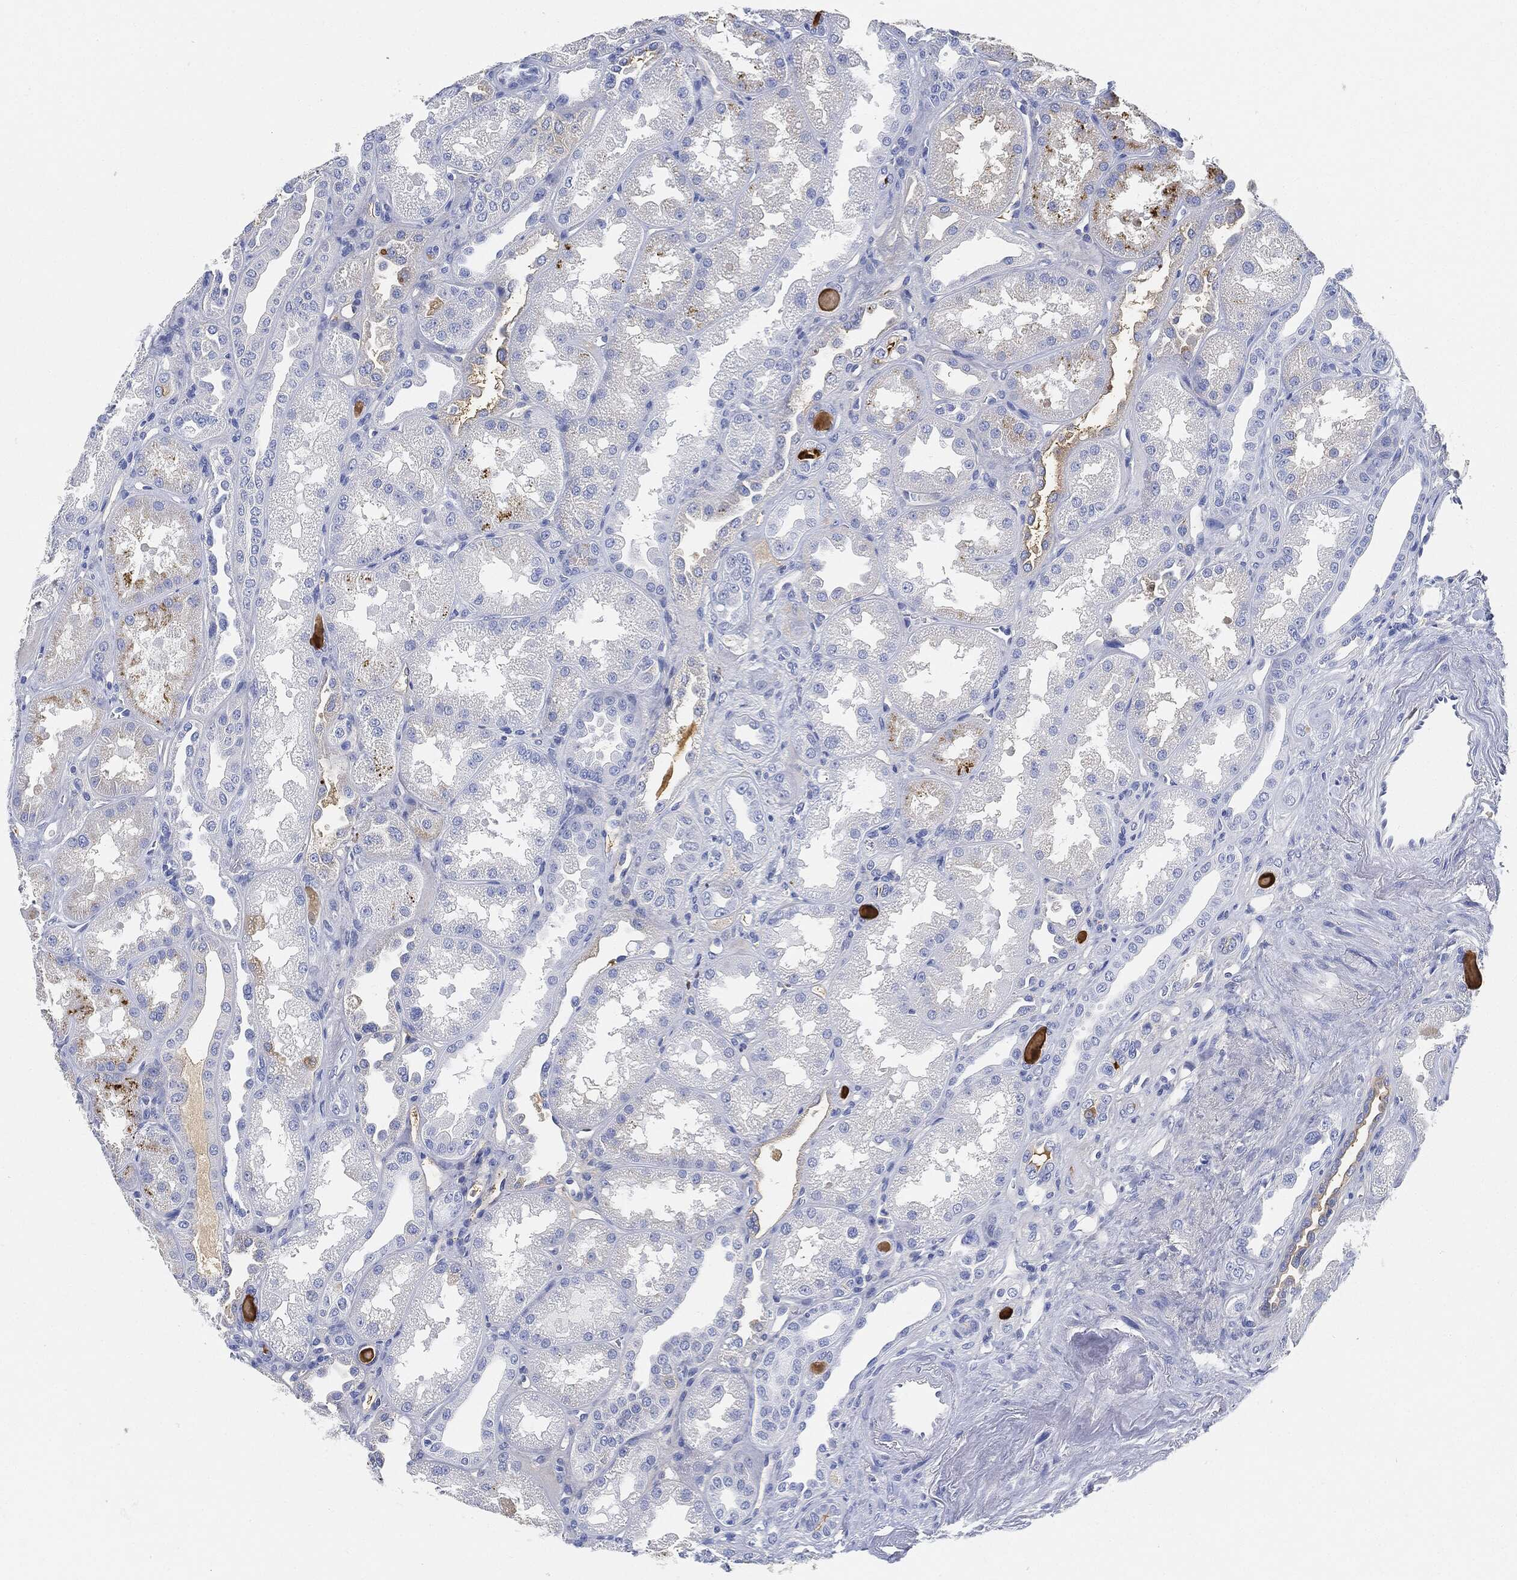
{"staining": {"intensity": "negative", "quantity": "none", "location": "none"}, "tissue": "kidney", "cell_type": "Cells in glomeruli", "image_type": "normal", "snomed": [{"axis": "morphology", "description": "Normal tissue, NOS"}, {"axis": "topography", "description": "Kidney"}], "caption": "A high-resolution image shows immunohistochemistry staining of unremarkable kidney, which displays no significant positivity in cells in glomeruli.", "gene": "IGLV6", "patient": {"sex": "male", "age": 61}}